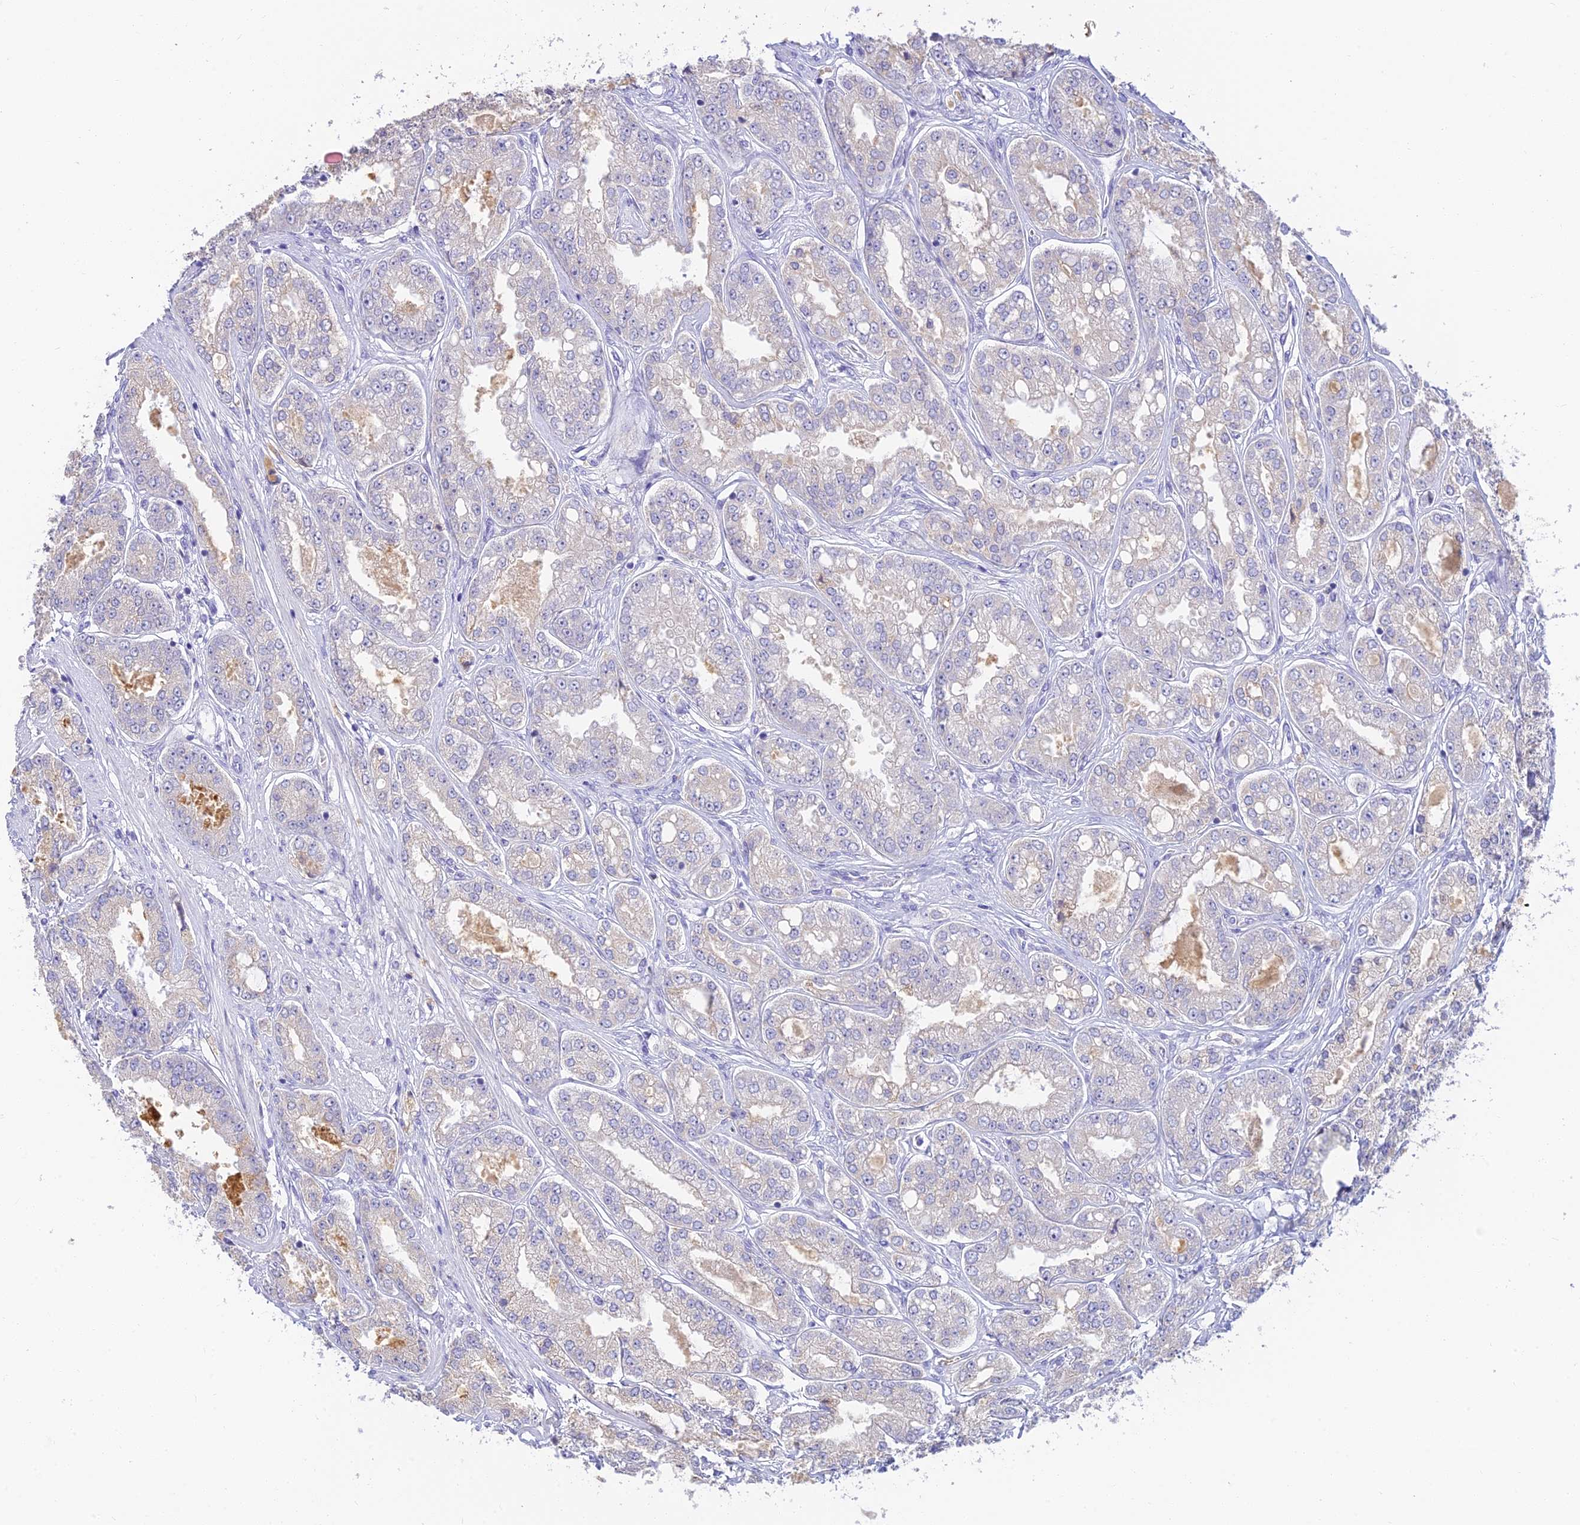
{"staining": {"intensity": "negative", "quantity": "none", "location": "none"}, "tissue": "prostate cancer", "cell_type": "Tumor cells", "image_type": "cancer", "snomed": [{"axis": "morphology", "description": "Adenocarcinoma, High grade"}, {"axis": "topography", "description": "Prostate"}], "caption": "Photomicrograph shows no protein expression in tumor cells of prostate adenocarcinoma (high-grade) tissue. (Stains: DAB immunohistochemistry (IHC) with hematoxylin counter stain, Microscopy: brightfield microscopy at high magnification).", "gene": "INTS13", "patient": {"sex": "male", "age": 71}}